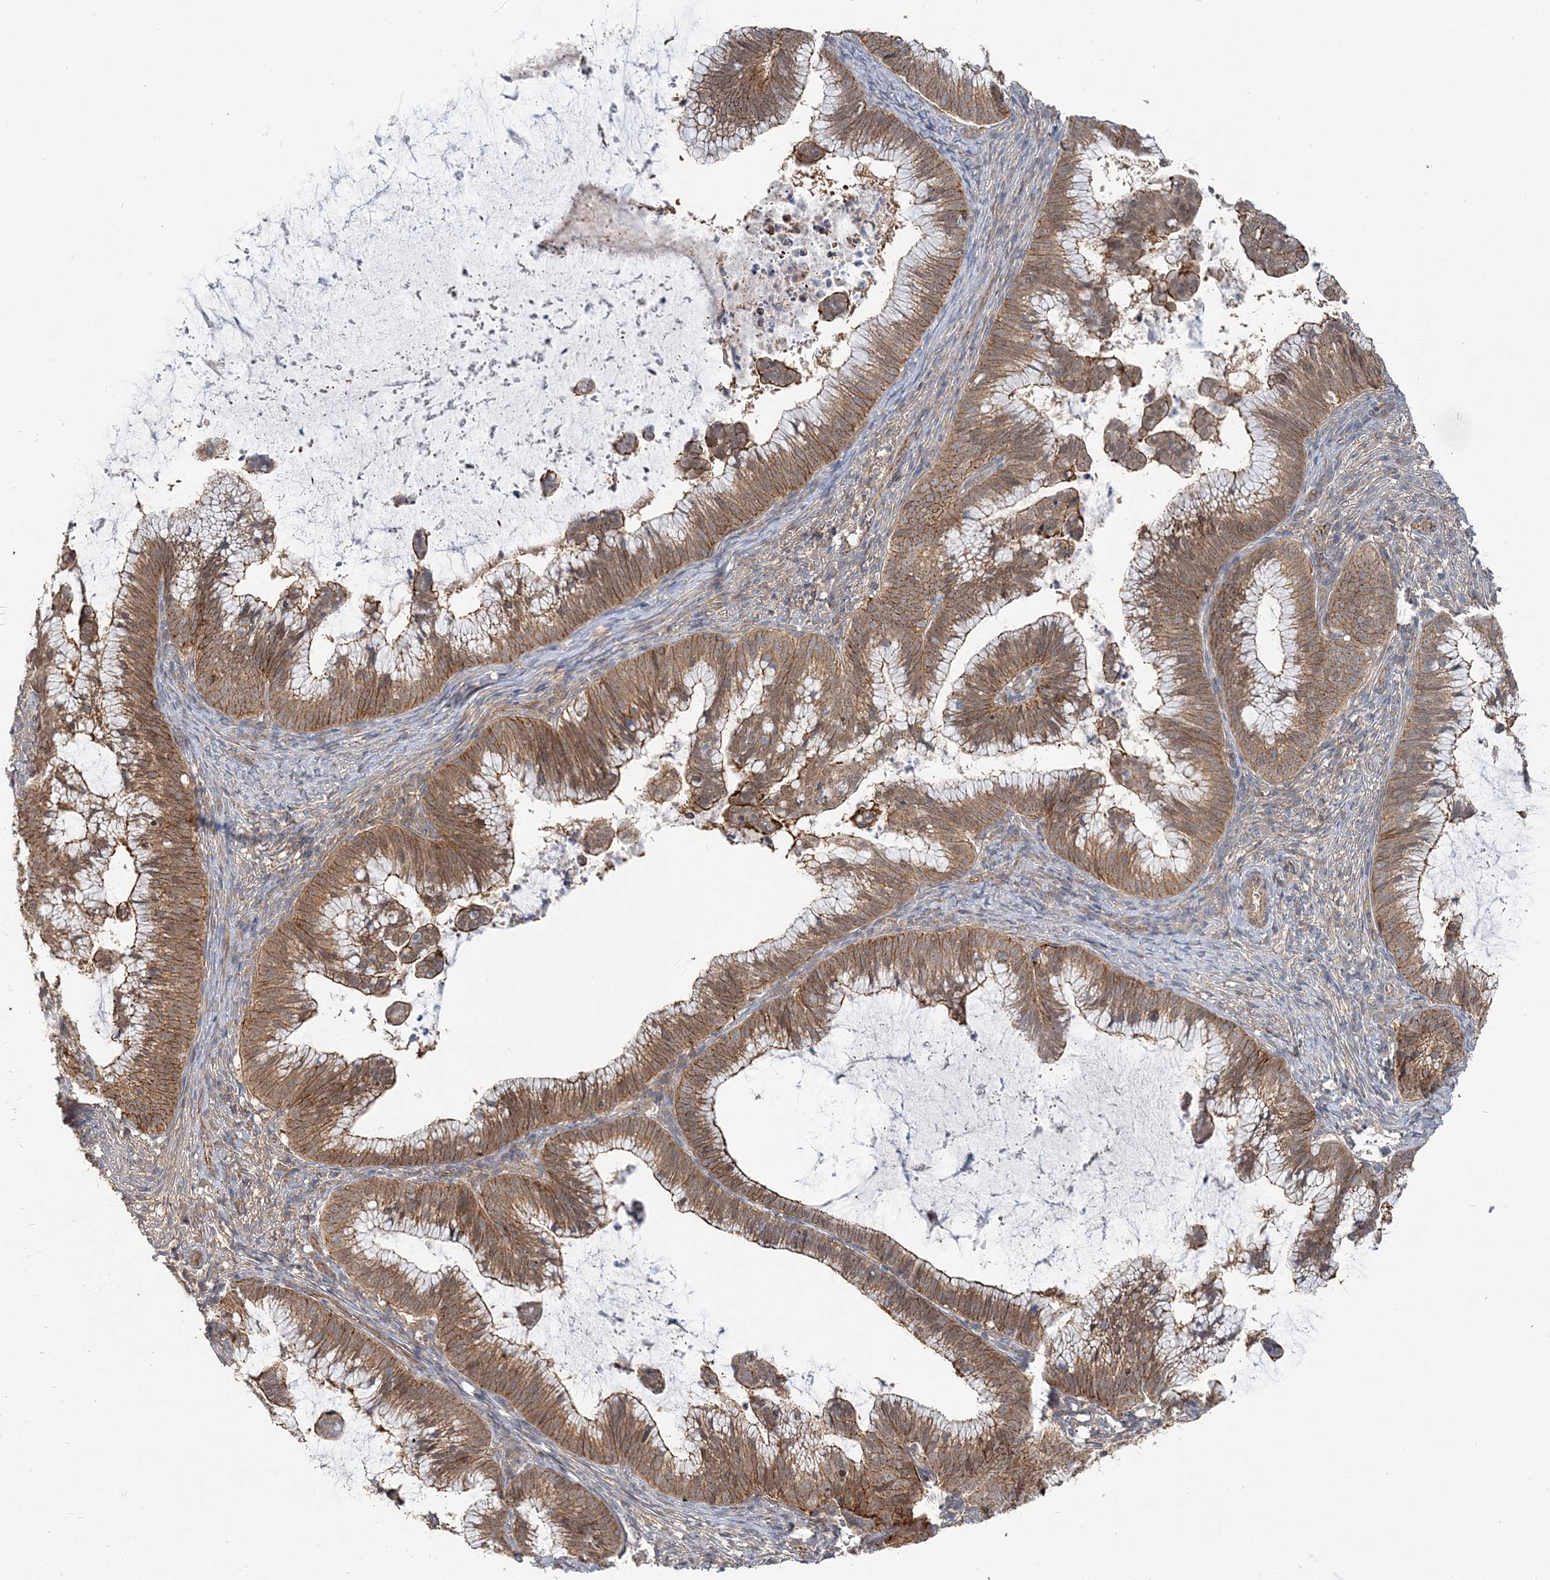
{"staining": {"intensity": "moderate", "quantity": ">75%", "location": "cytoplasmic/membranous"}, "tissue": "cervical cancer", "cell_type": "Tumor cells", "image_type": "cancer", "snomed": [{"axis": "morphology", "description": "Adenocarcinoma, NOS"}, {"axis": "topography", "description": "Cervix"}], "caption": "Tumor cells display medium levels of moderate cytoplasmic/membranous expression in approximately >75% of cells in cervical adenocarcinoma.", "gene": "MAT2B", "patient": {"sex": "female", "age": 36}}